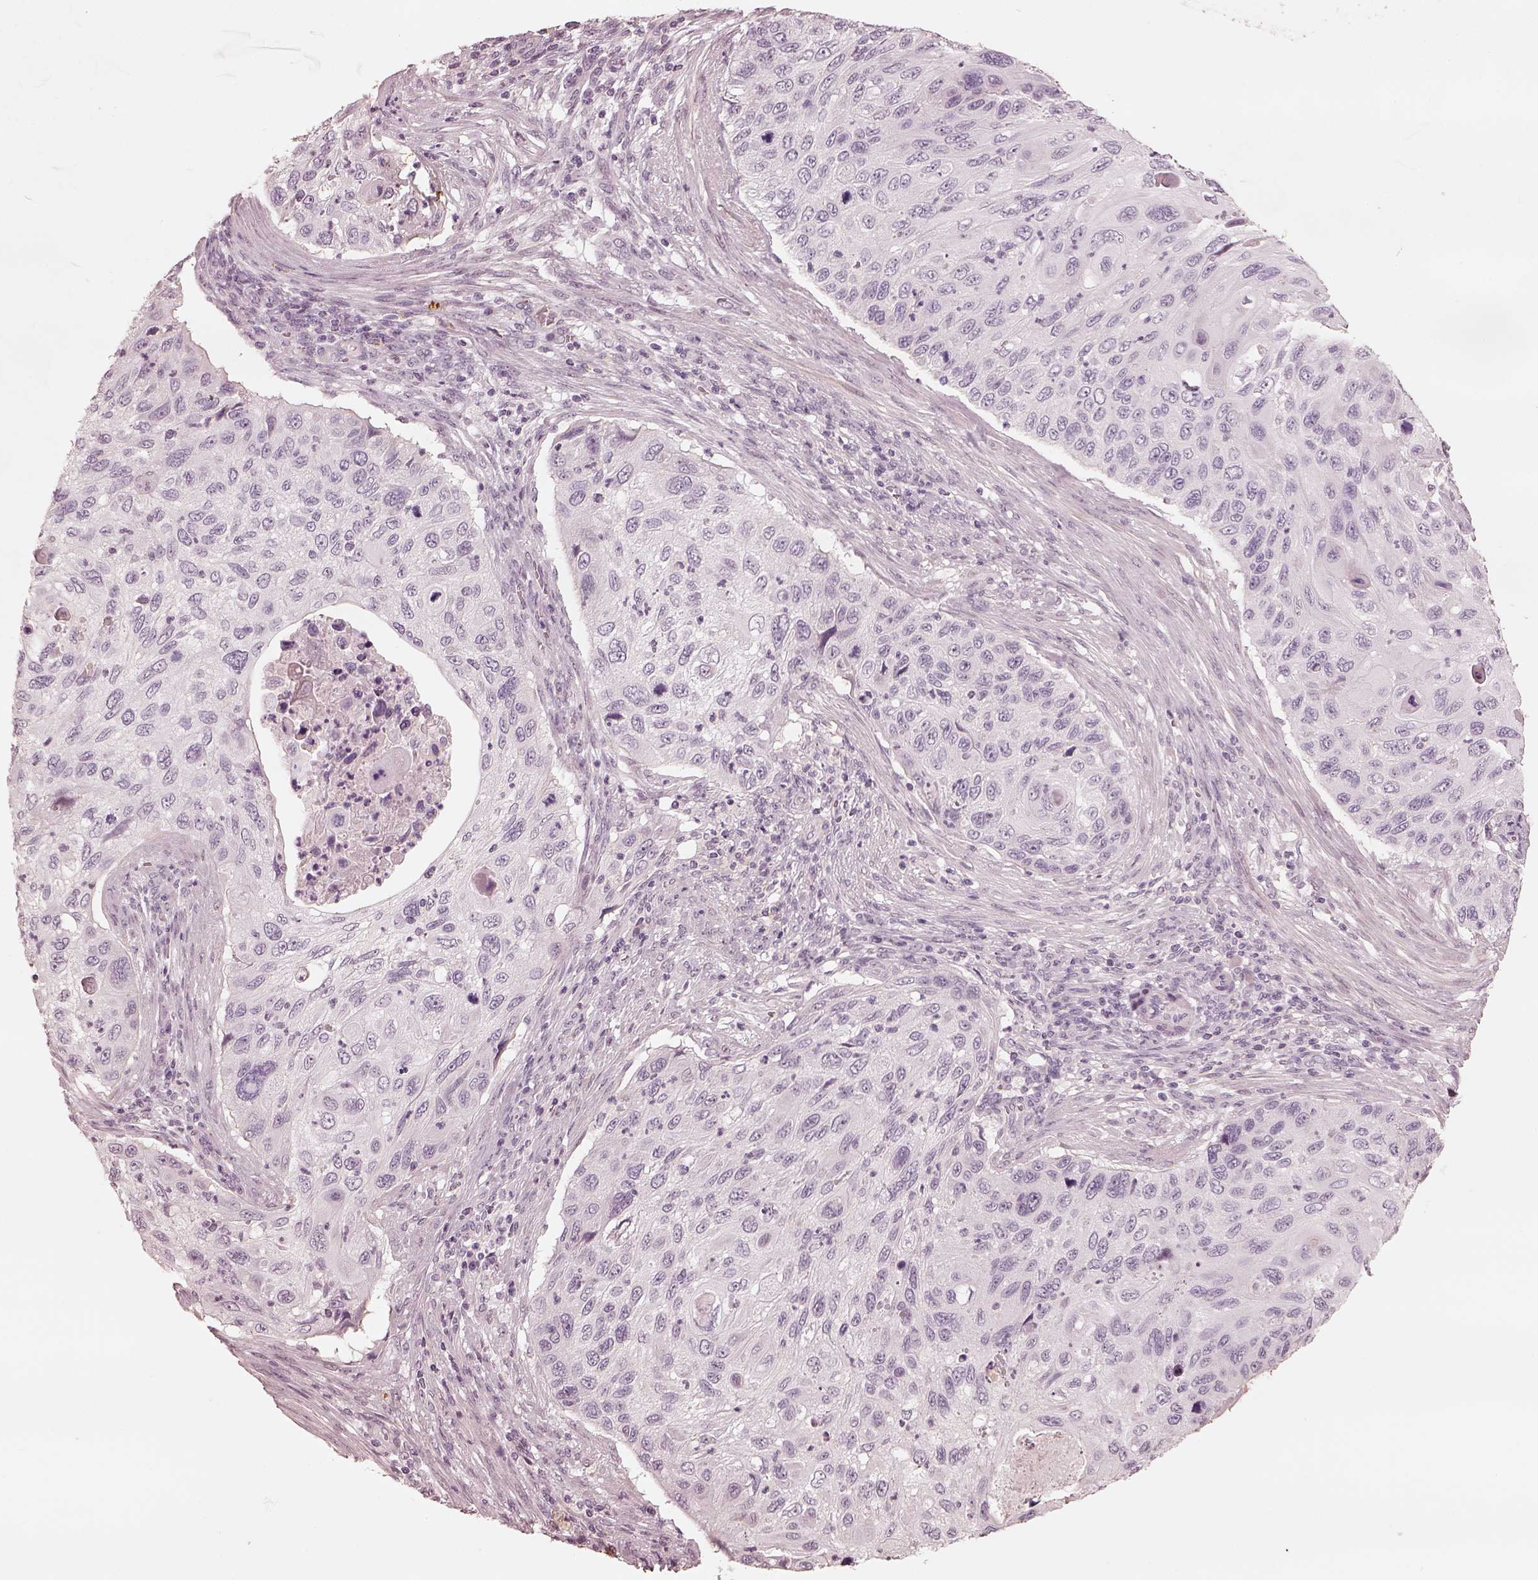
{"staining": {"intensity": "negative", "quantity": "none", "location": "none"}, "tissue": "cervical cancer", "cell_type": "Tumor cells", "image_type": "cancer", "snomed": [{"axis": "morphology", "description": "Squamous cell carcinoma, NOS"}, {"axis": "topography", "description": "Cervix"}], "caption": "There is no significant positivity in tumor cells of squamous cell carcinoma (cervical).", "gene": "ADRB3", "patient": {"sex": "female", "age": 70}}